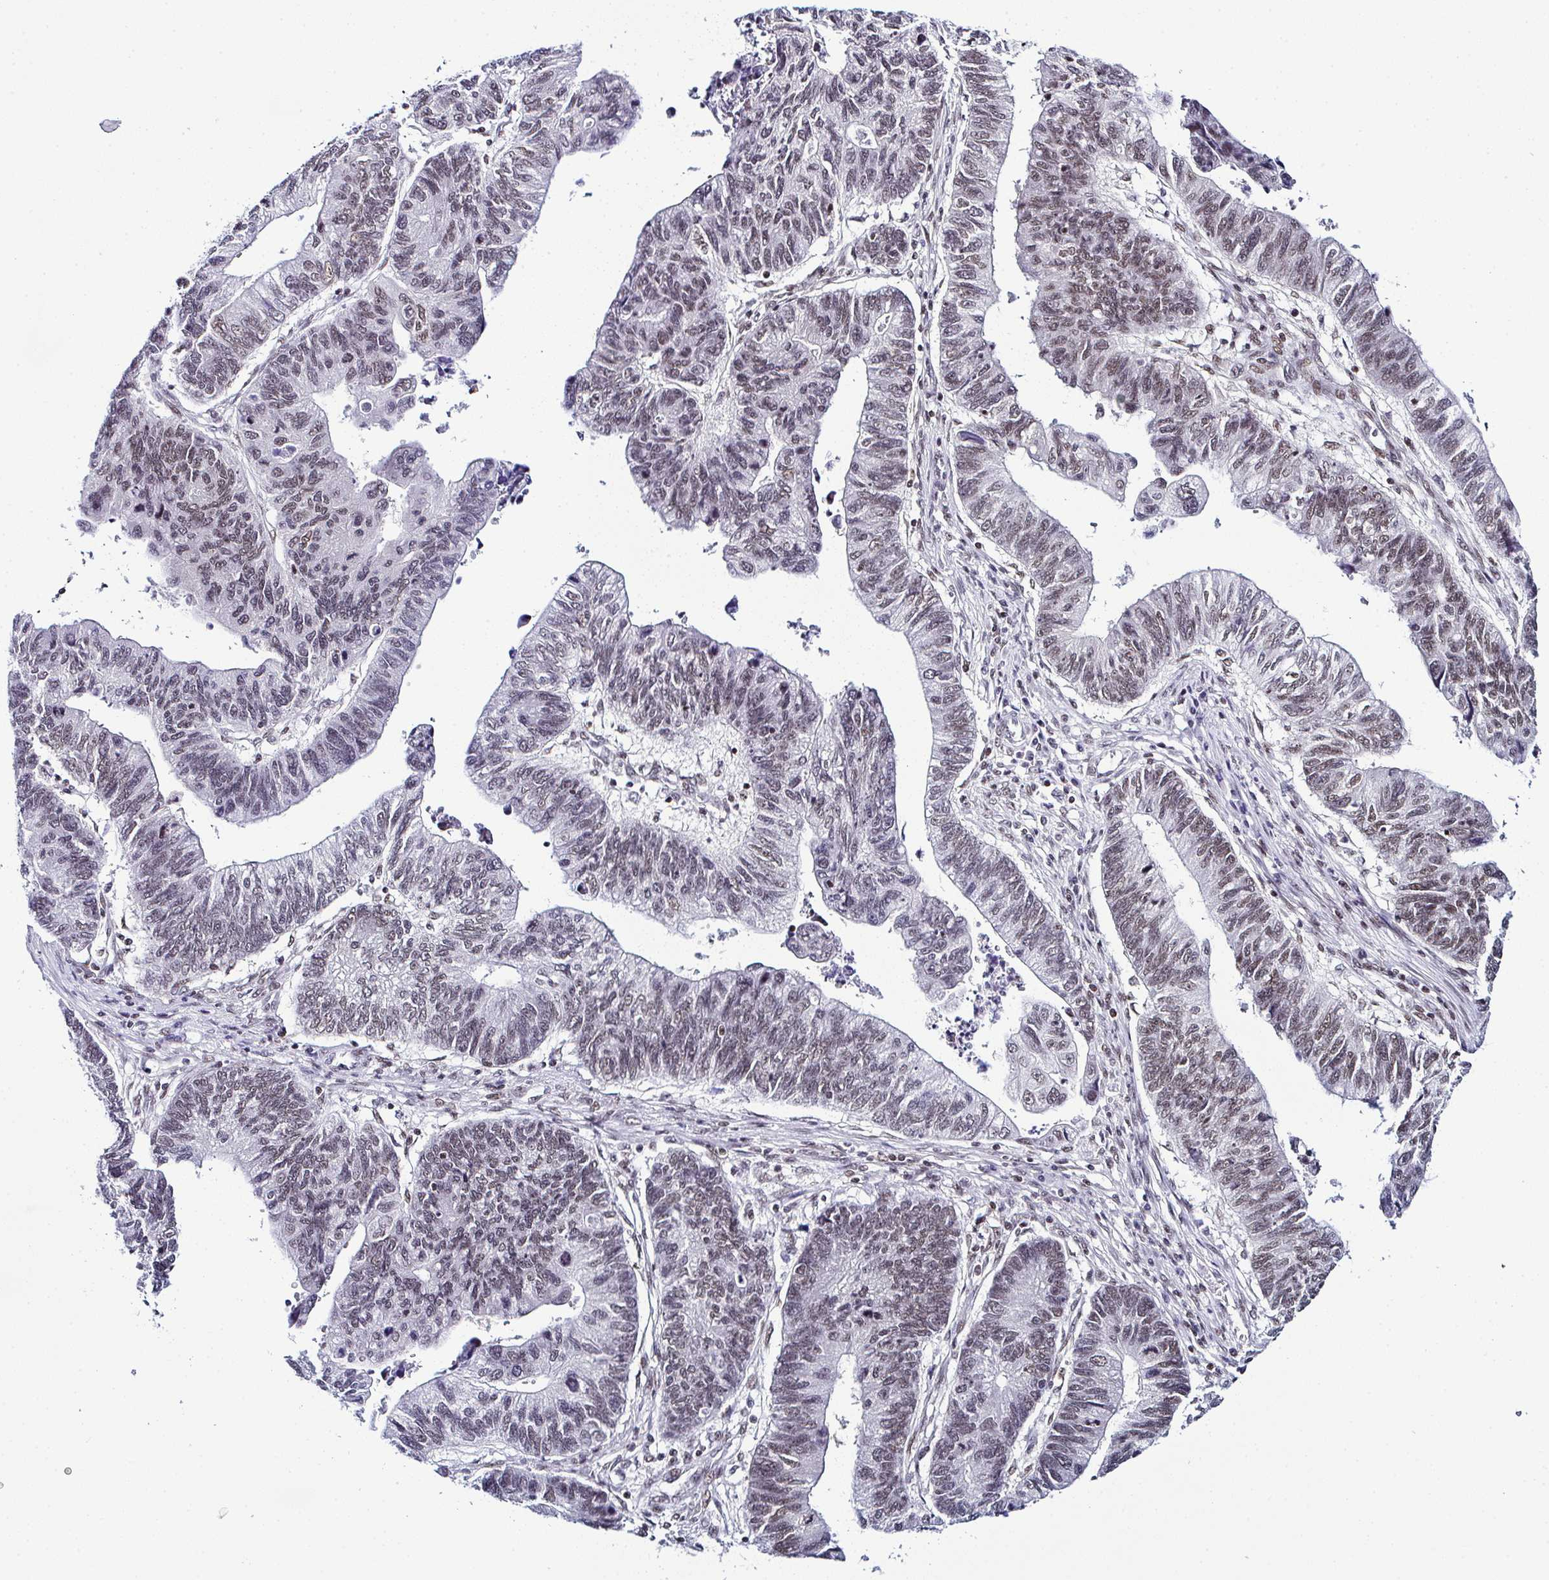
{"staining": {"intensity": "moderate", "quantity": "25%-75%", "location": "nuclear"}, "tissue": "stomach cancer", "cell_type": "Tumor cells", "image_type": "cancer", "snomed": [{"axis": "morphology", "description": "Adenocarcinoma, NOS"}, {"axis": "topography", "description": "Stomach"}], "caption": "Protein staining of adenocarcinoma (stomach) tissue exhibits moderate nuclear expression in about 25%-75% of tumor cells.", "gene": "DR1", "patient": {"sex": "male", "age": 59}}